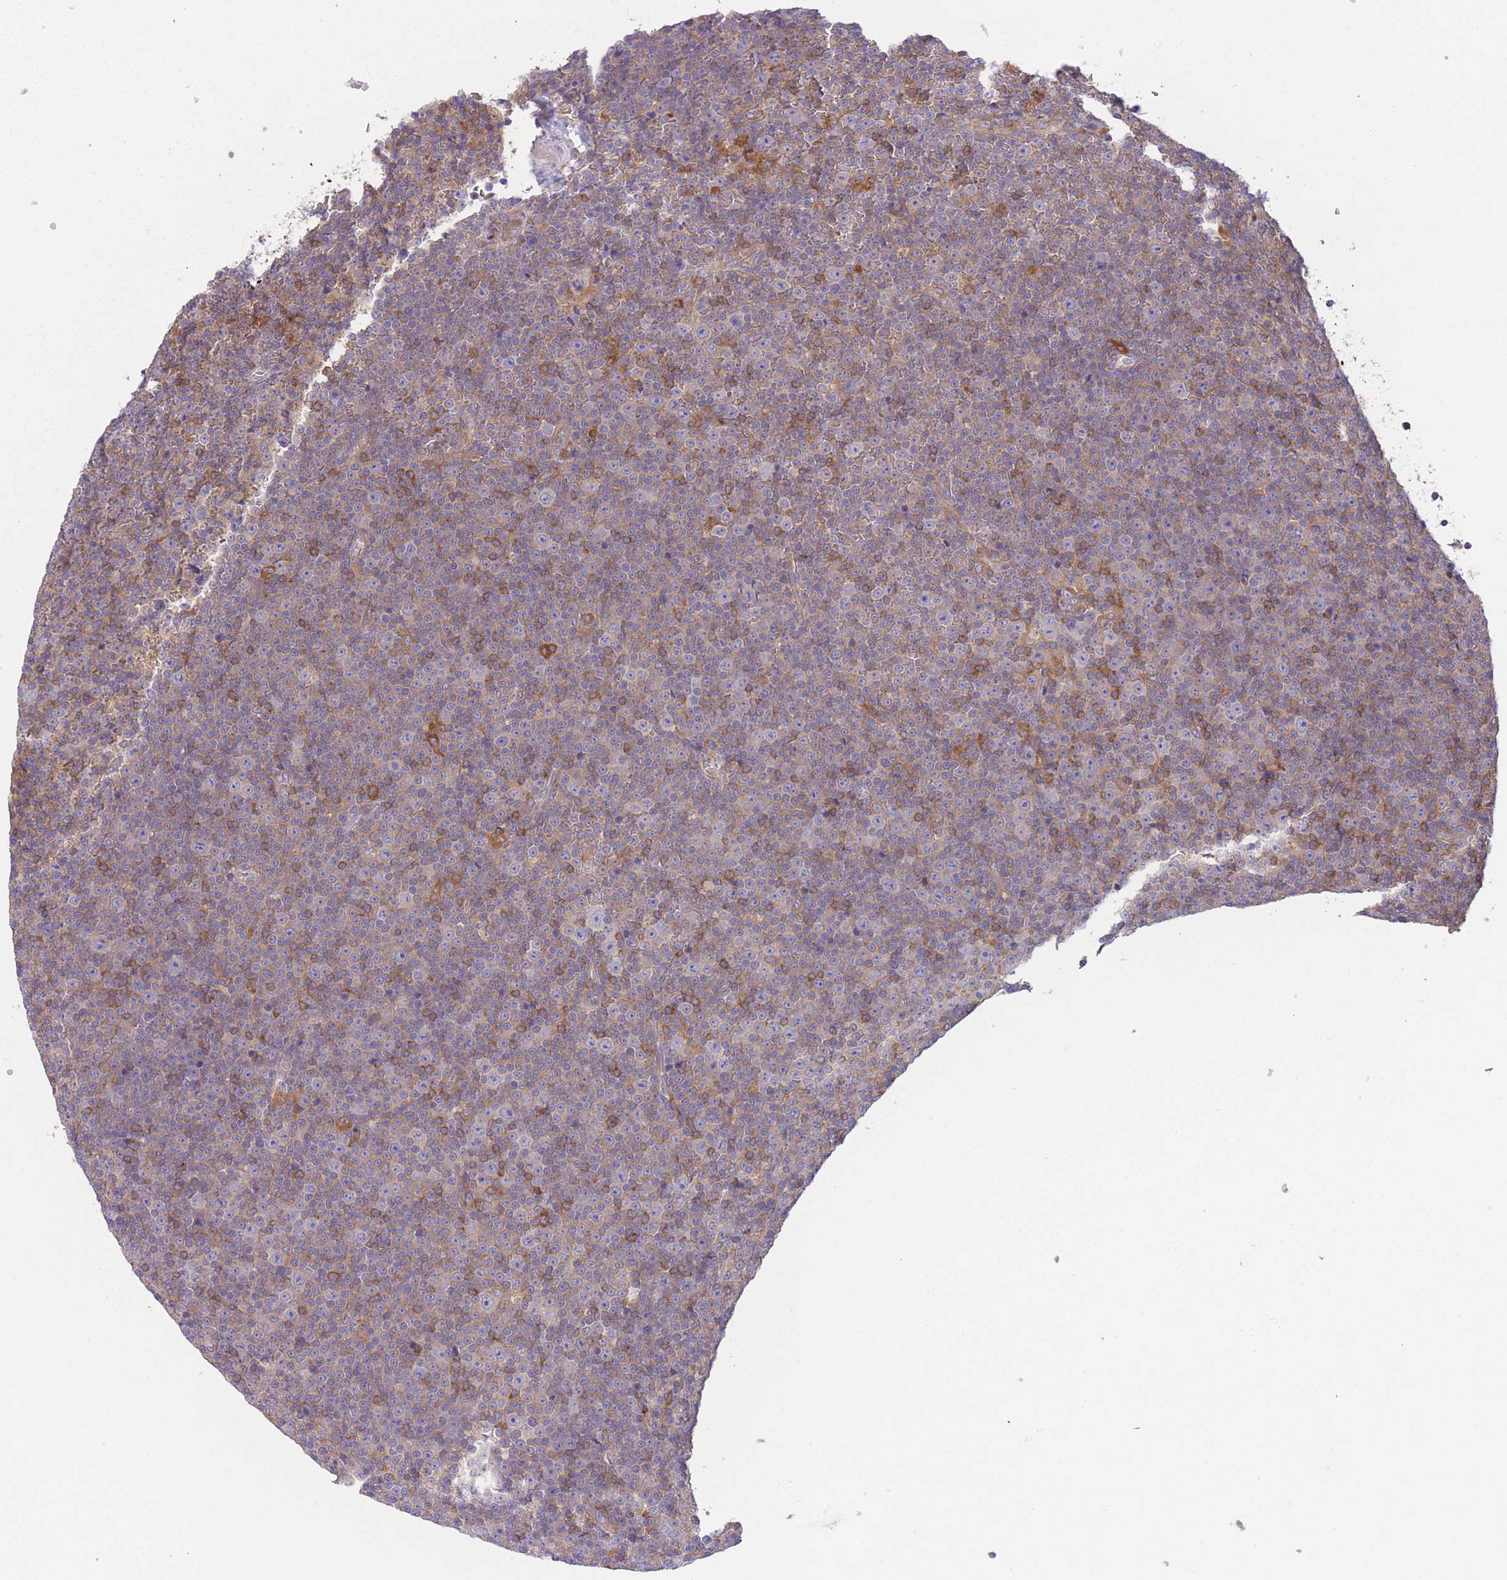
{"staining": {"intensity": "negative", "quantity": "none", "location": "none"}, "tissue": "lymphoma", "cell_type": "Tumor cells", "image_type": "cancer", "snomed": [{"axis": "morphology", "description": "Malignant lymphoma, non-Hodgkin's type, Low grade"}, {"axis": "topography", "description": "Lymph node"}], "caption": "The immunohistochemistry micrograph has no significant positivity in tumor cells of low-grade malignant lymphoma, non-Hodgkin's type tissue.", "gene": "PRKAR1A", "patient": {"sex": "female", "age": 67}}